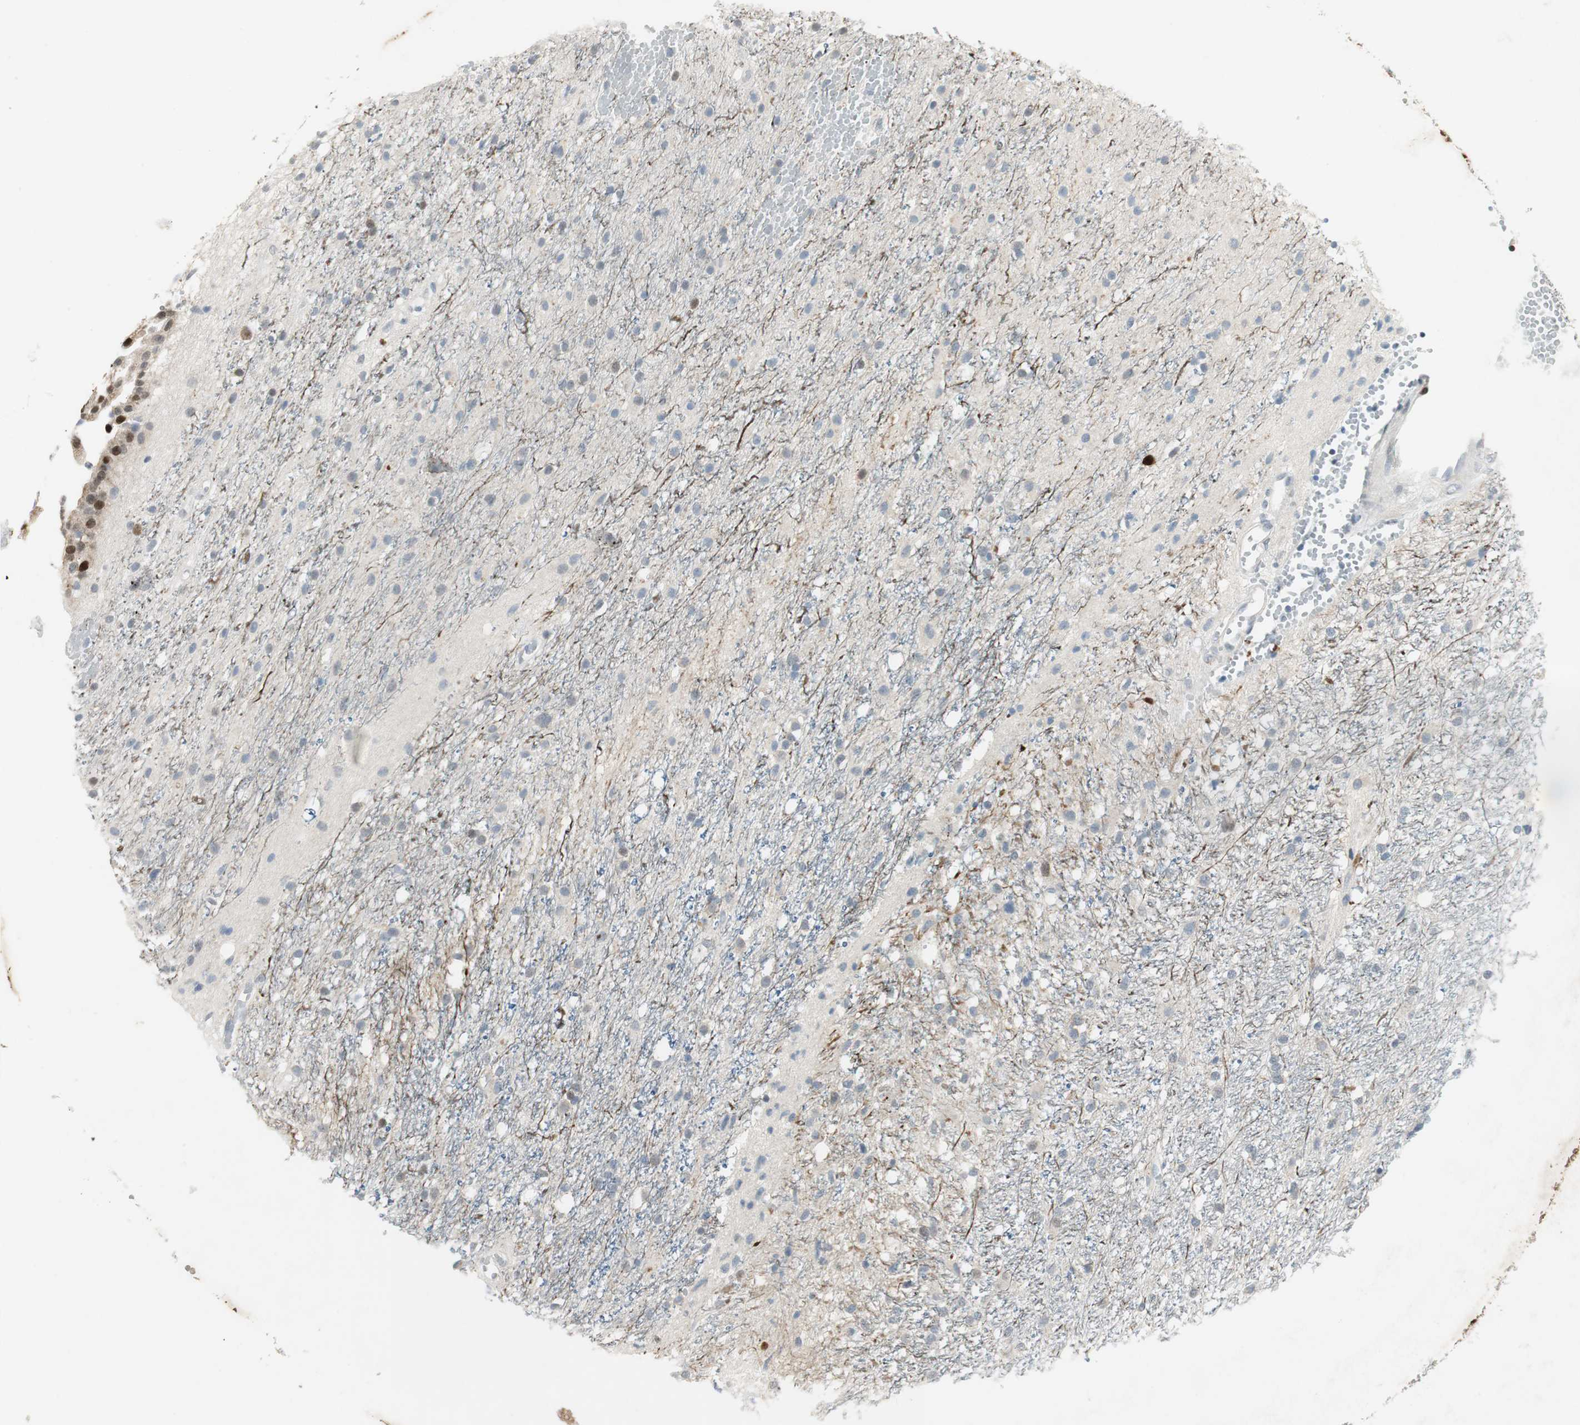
{"staining": {"intensity": "negative", "quantity": "none", "location": "none"}, "tissue": "glioma", "cell_type": "Tumor cells", "image_type": "cancer", "snomed": [{"axis": "morphology", "description": "Glioma, malignant, High grade"}, {"axis": "topography", "description": "Brain"}], "caption": "A micrograph of human glioma is negative for staining in tumor cells.", "gene": "AJUBA", "patient": {"sex": "female", "age": 59}}